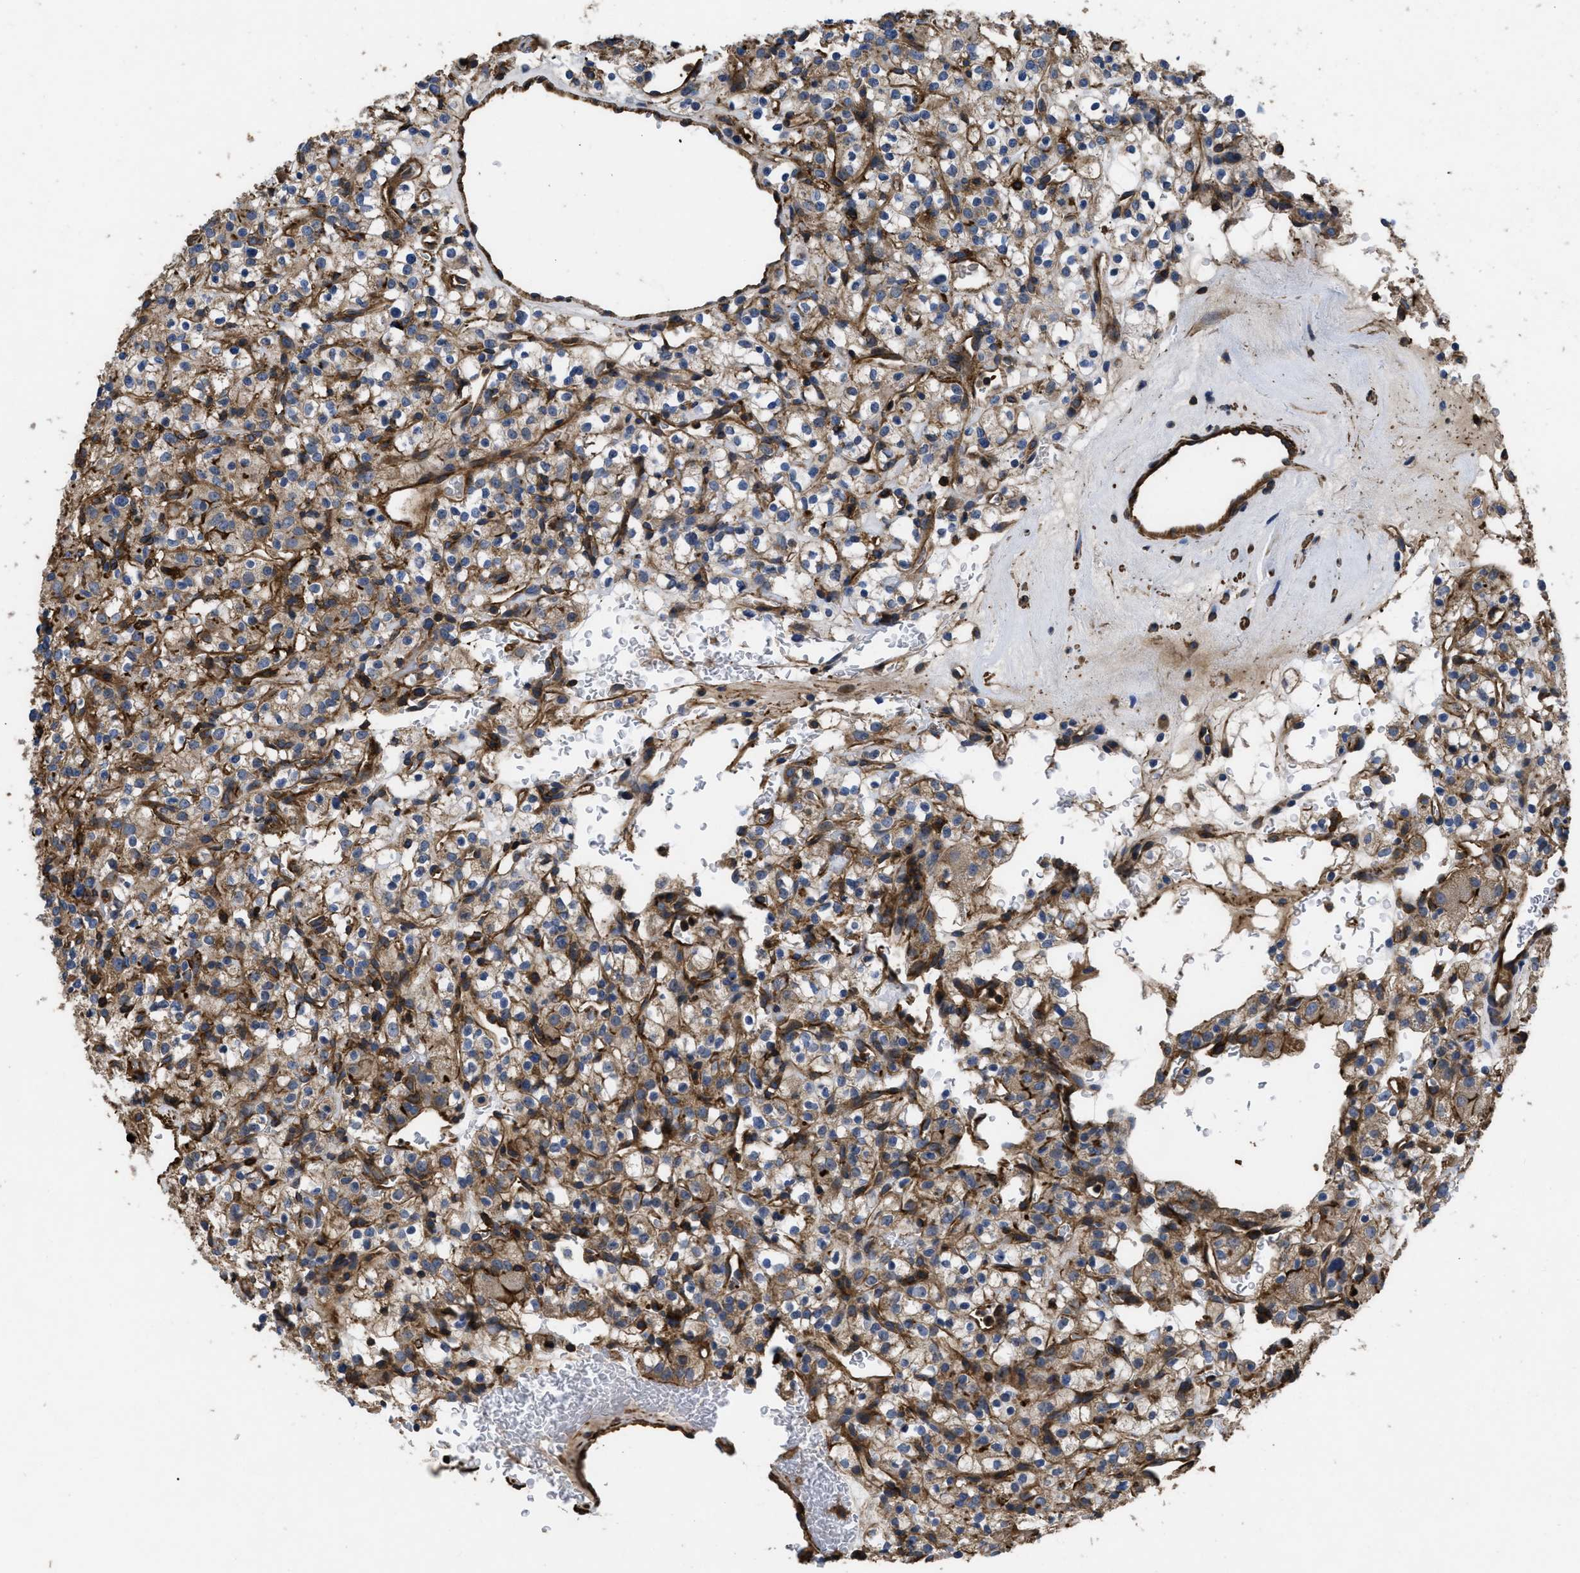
{"staining": {"intensity": "weak", "quantity": ">75%", "location": "cytoplasmic/membranous"}, "tissue": "renal cancer", "cell_type": "Tumor cells", "image_type": "cancer", "snomed": [{"axis": "morphology", "description": "Normal tissue, NOS"}, {"axis": "morphology", "description": "Adenocarcinoma, NOS"}, {"axis": "topography", "description": "Kidney"}], "caption": "Immunohistochemical staining of human renal cancer (adenocarcinoma) exhibits low levels of weak cytoplasmic/membranous protein expression in about >75% of tumor cells.", "gene": "SCUBE2", "patient": {"sex": "female", "age": 72}}